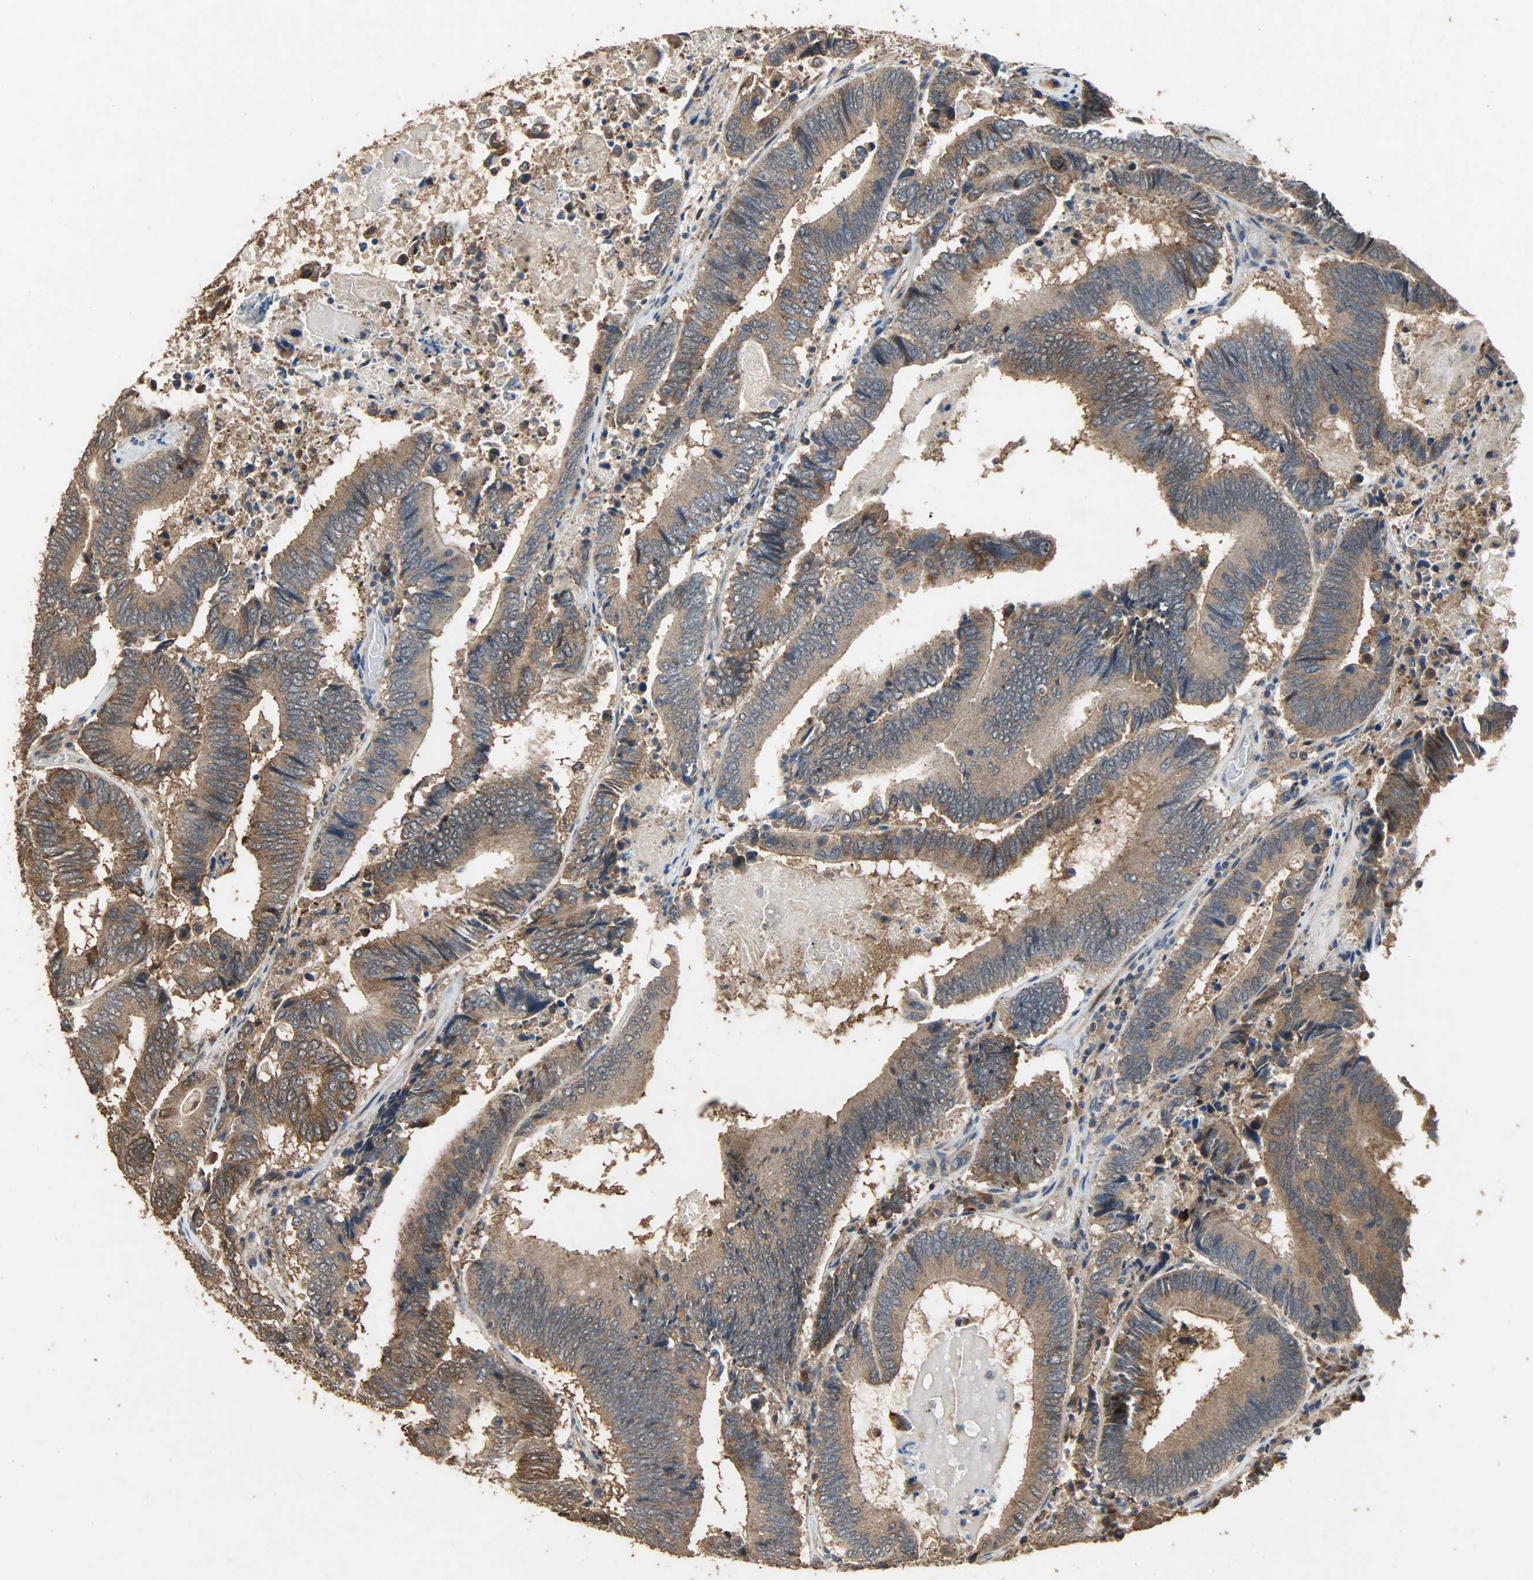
{"staining": {"intensity": "moderate", "quantity": ">75%", "location": "cytoplasmic/membranous"}, "tissue": "colorectal cancer", "cell_type": "Tumor cells", "image_type": "cancer", "snomed": [{"axis": "morphology", "description": "Adenocarcinoma, NOS"}, {"axis": "topography", "description": "Colon"}], "caption": "An image showing moderate cytoplasmic/membranous staining in about >75% of tumor cells in colorectal cancer (adenocarcinoma), as visualized by brown immunohistochemical staining.", "gene": "CDKN2C", "patient": {"sex": "female", "age": 78}}